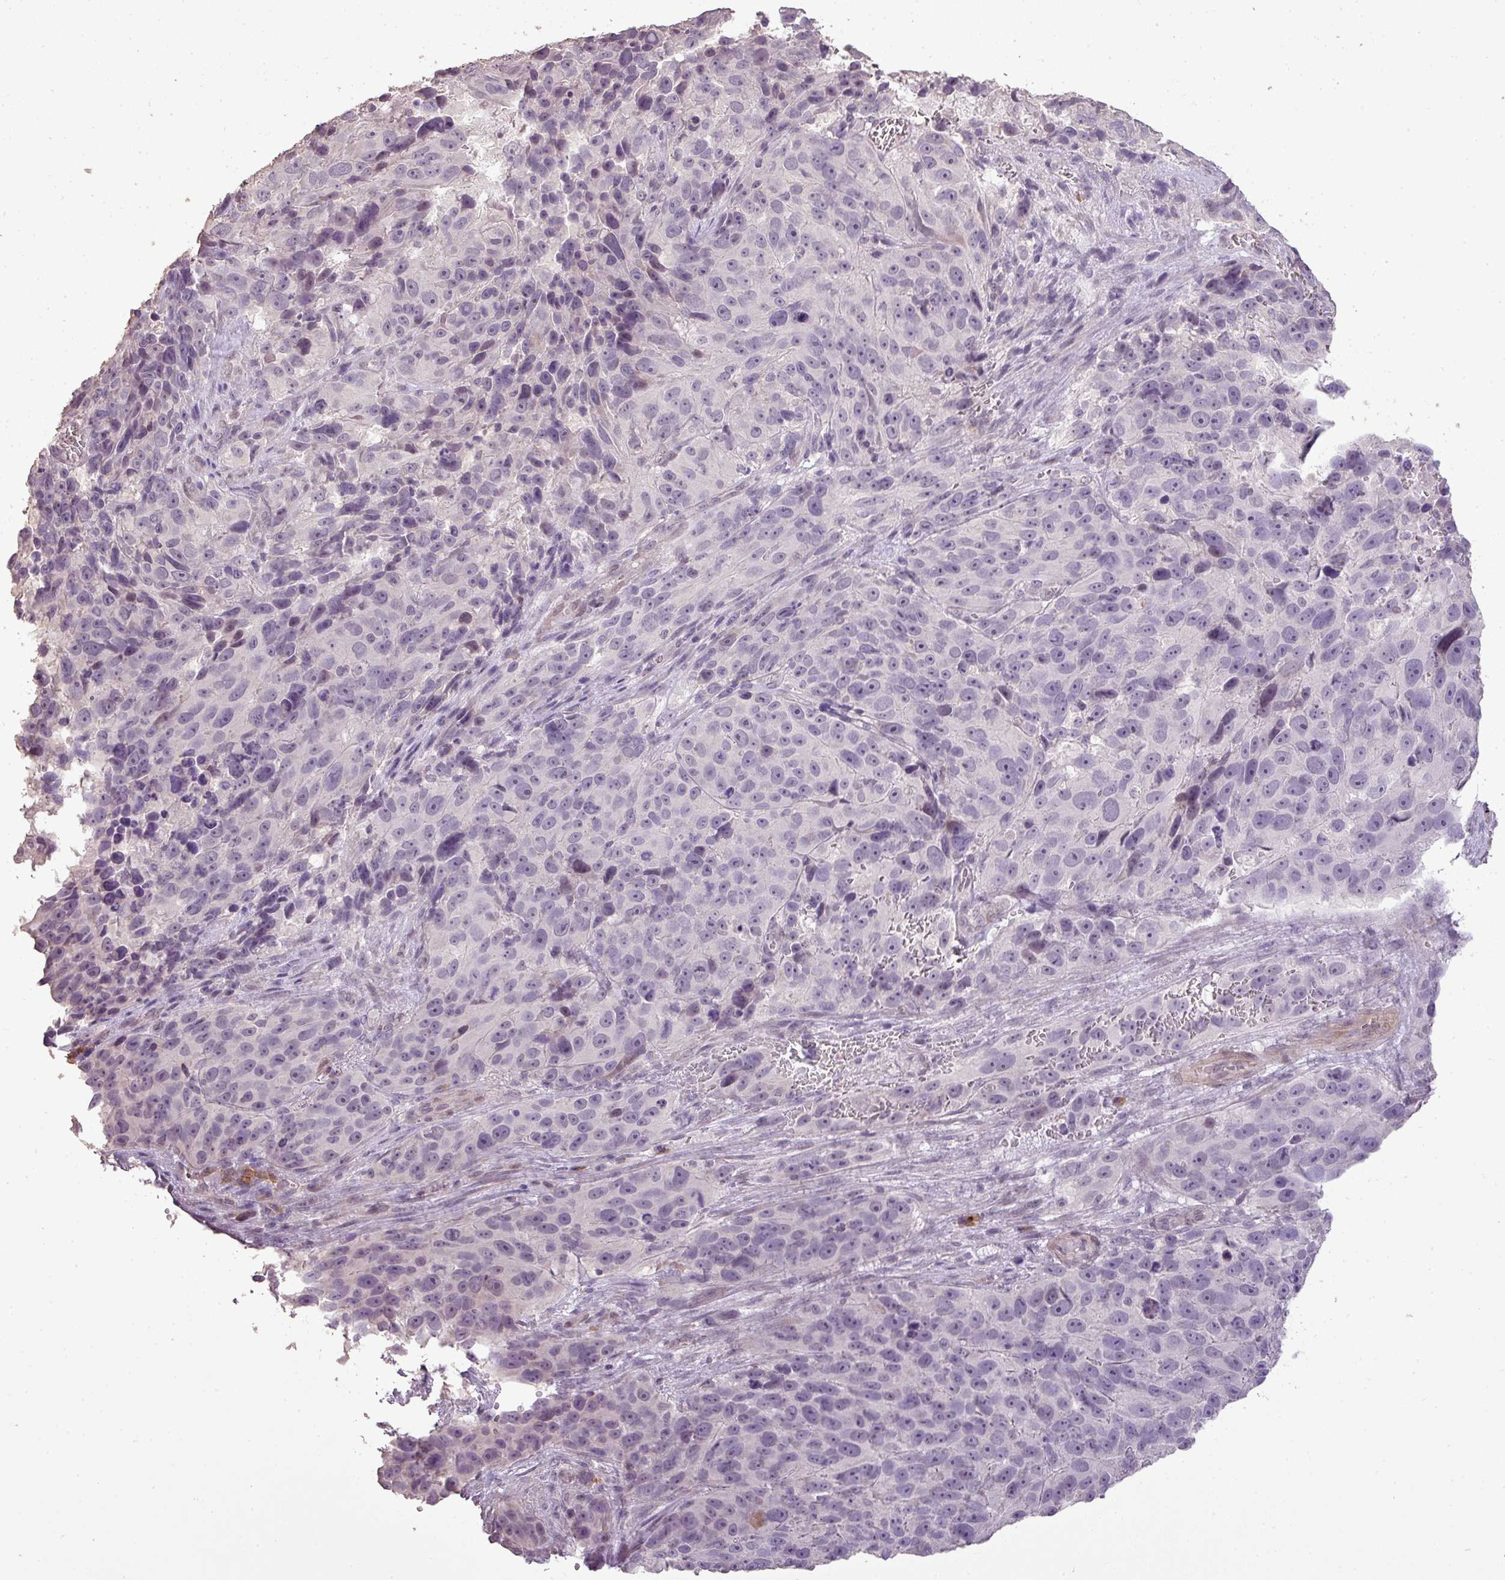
{"staining": {"intensity": "weak", "quantity": "<25%", "location": "nuclear"}, "tissue": "melanoma", "cell_type": "Tumor cells", "image_type": "cancer", "snomed": [{"axis": "morphology", "description": "Malignant melanoma, NOS"}, {"axis": "topography", "description": "Skin"}], "caption": "Tumor cells are negative for protein expression in human malignant melanoma.", "gene": "LY9", "patient": {"sex": "male", "age": 84}}